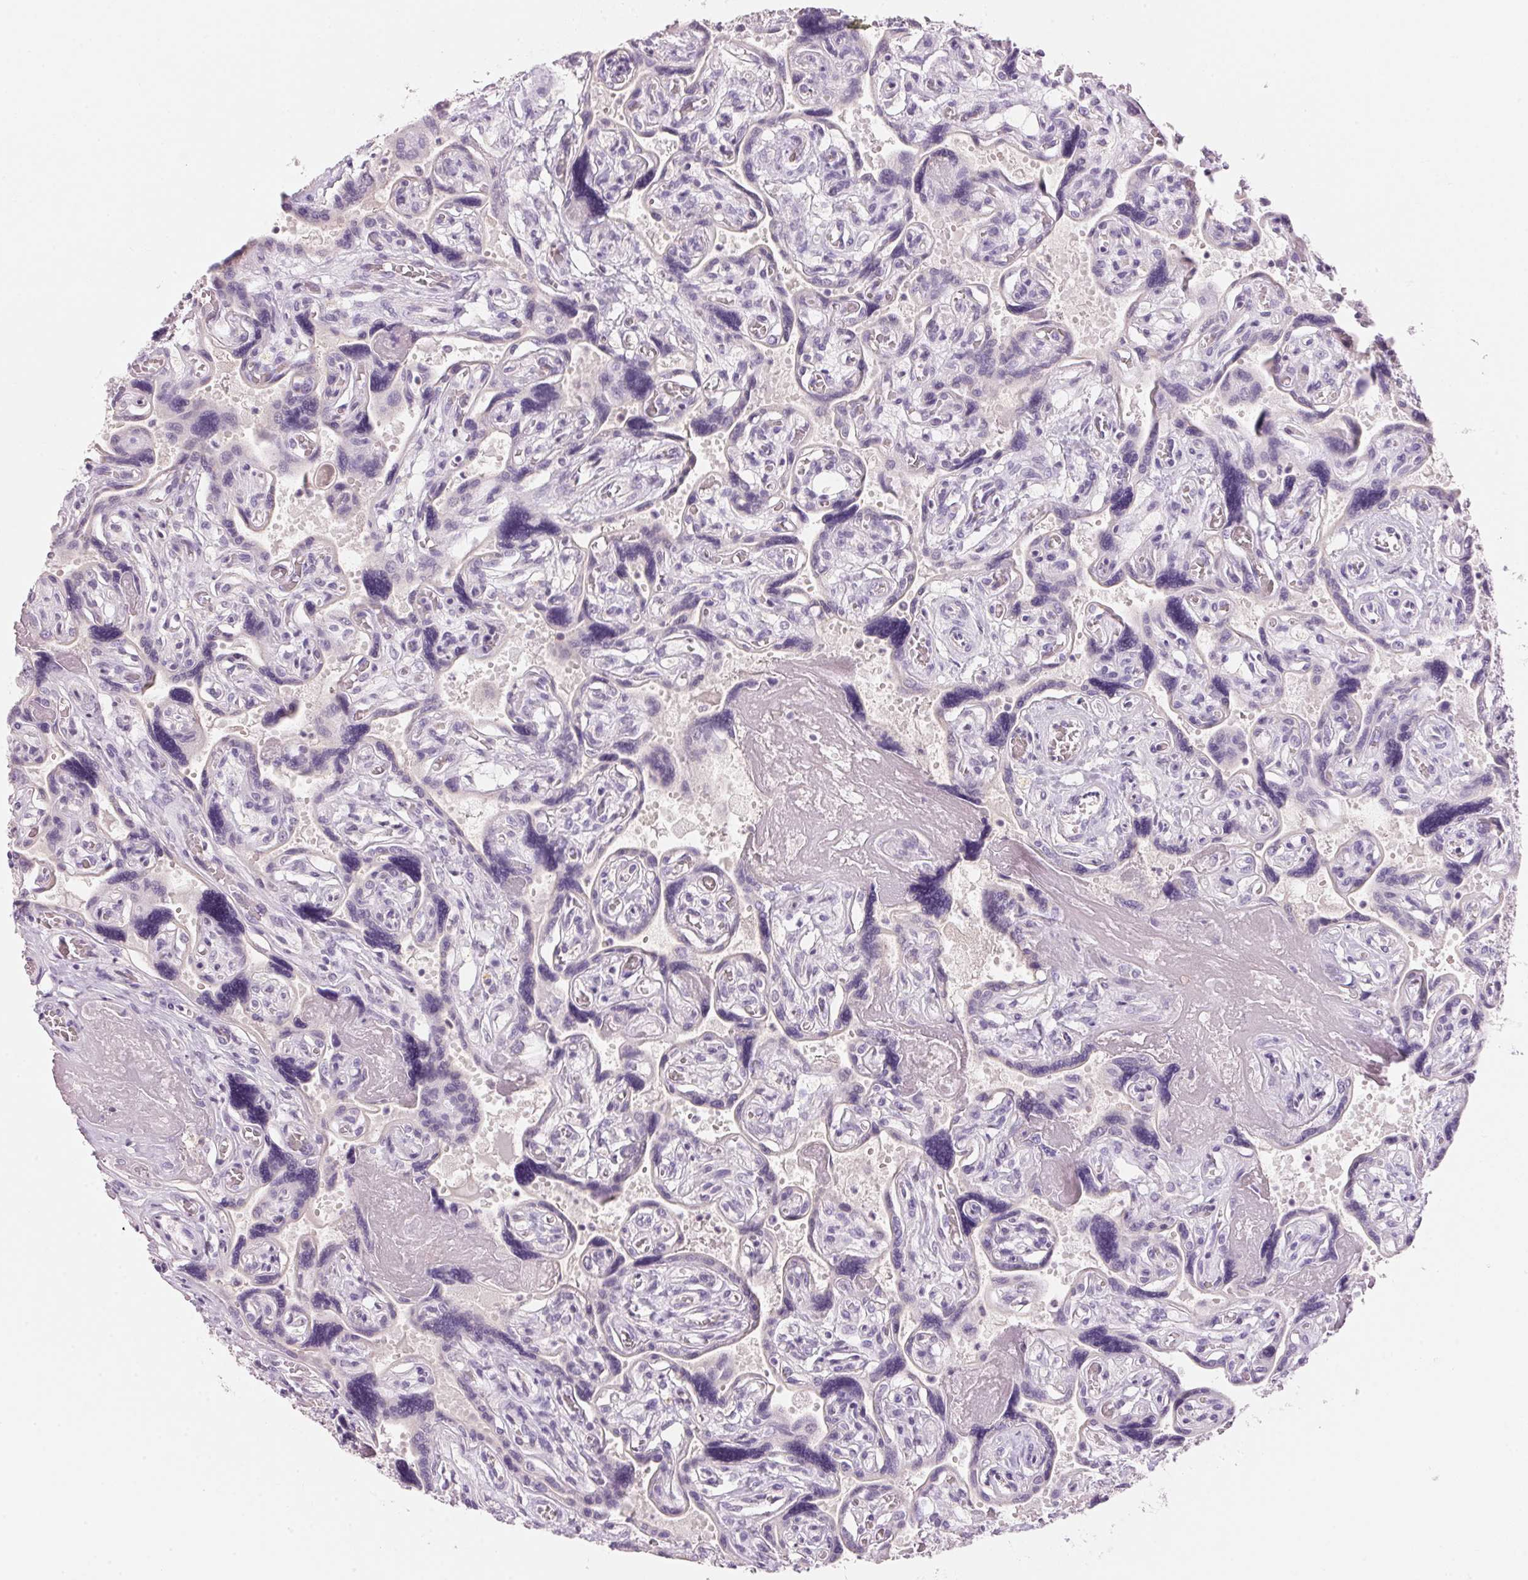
{"staining": {"intensity": "negative", "quantity": "none", "location": "none"}, "tissue": "placenta", "cell_type": "Decidual cells", "image_type": "normal", "snomed": [{"axis": "morphology", "description": "Normal tissue, NOS"}, {"axis": "topography", "description": "Placenta"}], "caption": "High magnification brightfield microscopy of benign placenta stained with DAB (brown) and counterstained with hematoxylin (blue): decidual cells show no significant positivity. (DAB IHC, high magnification).", "gene": "CYP11B1", "patient": {"sex": "female", "age": 32}}